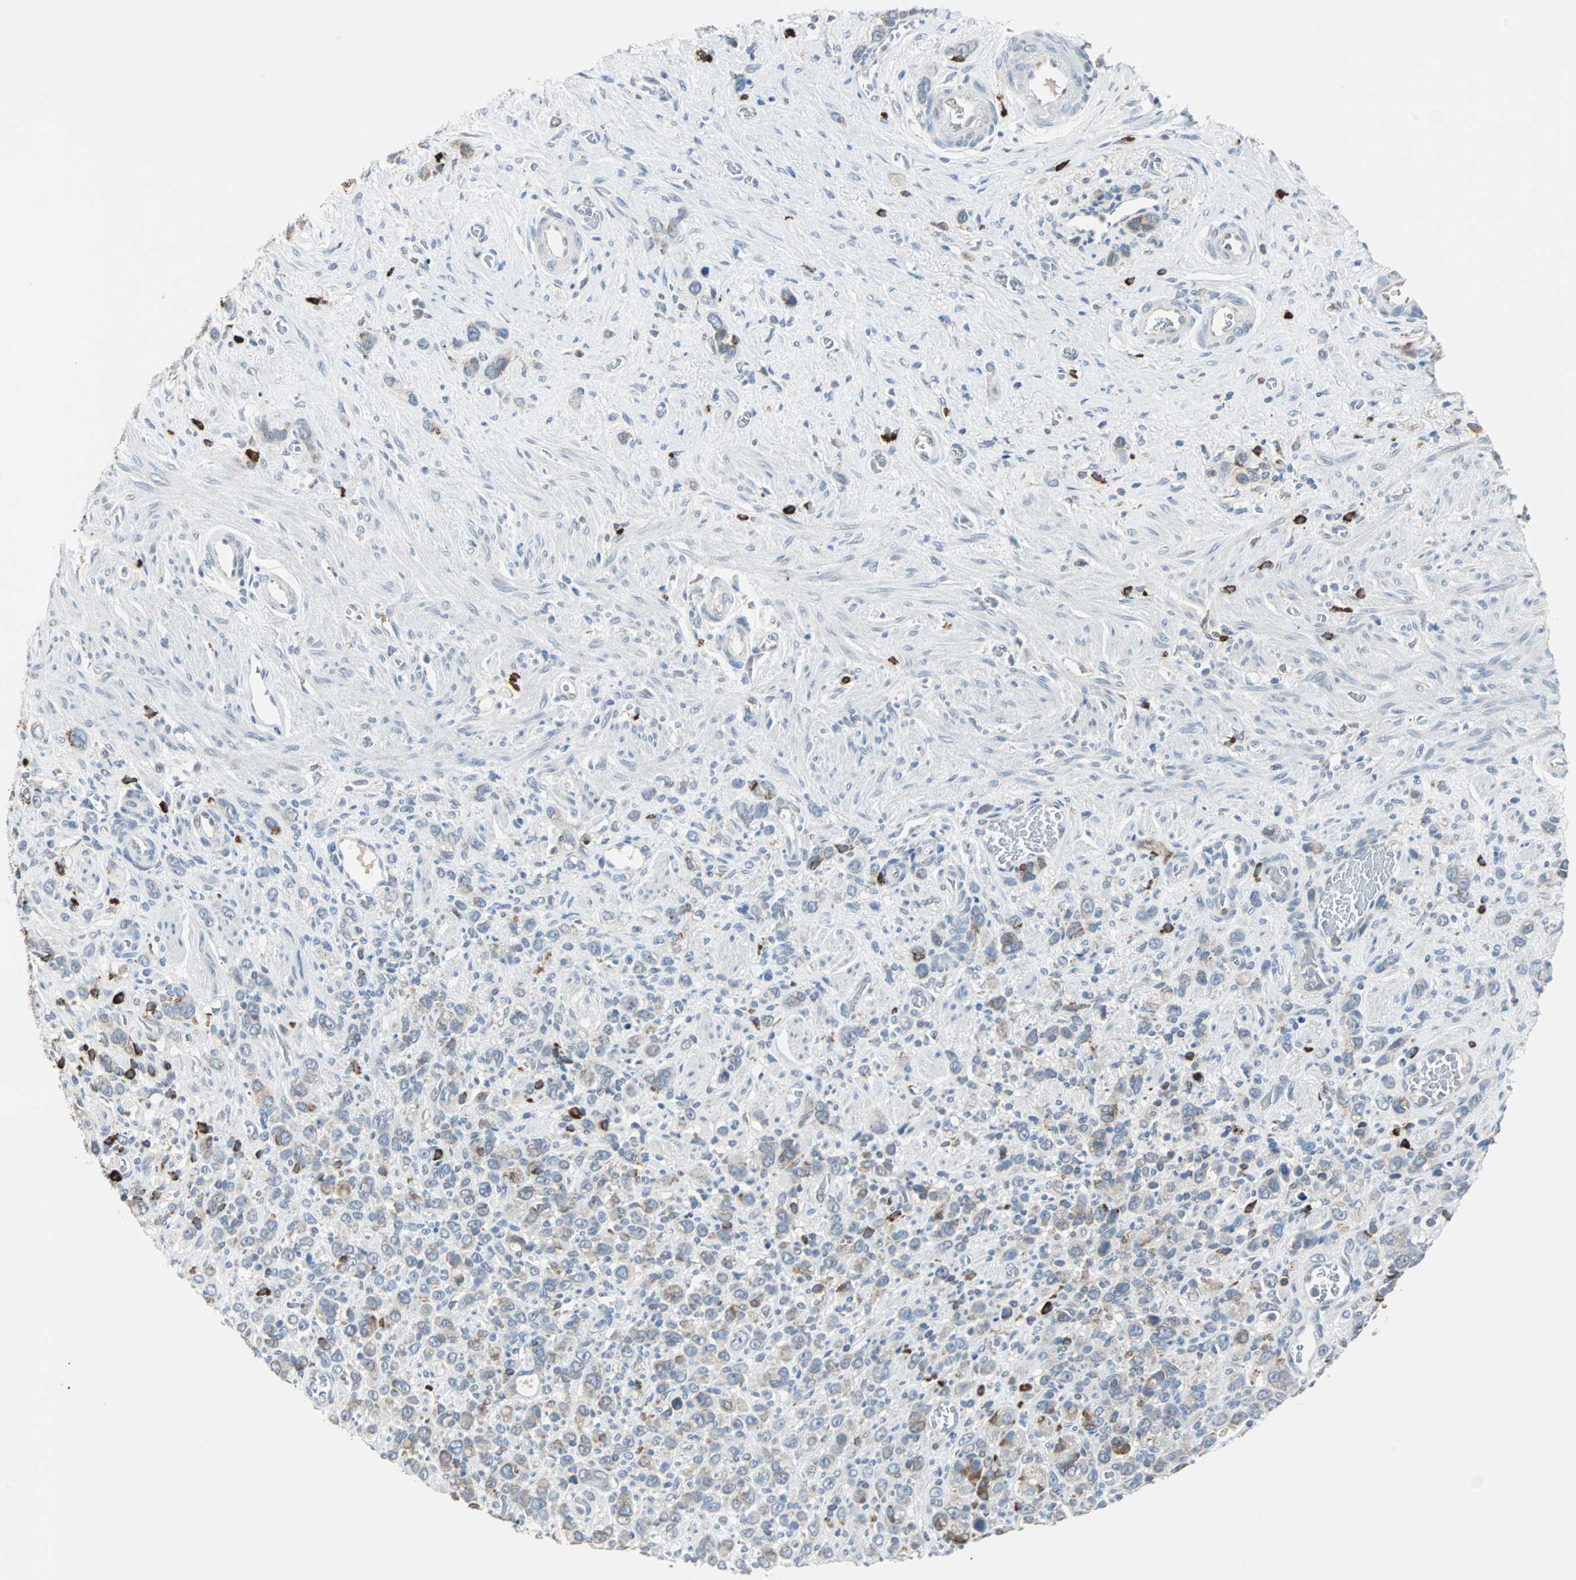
{"staining": {"intensity": "weak", "quantity": "<25%", "location": "cytoplasmic/membranous"}, "tissue": "stomach cancer", "cell_type": "Tumor cells", "image_type": "cancer", "snomed": [{"axis": "morphology", "description": "Normal tissue, NOS"}, {"axis": "morphology", "description": "Adenocarcinoma, NOS"}, {"axis": "morphology", "description": "Adenocarcinoma, High grade"}, {"axis": "topography", "description": "Stomach, upper"}, {"axis": "topography", "description": "Stomach"}], "caption": "Protein analysis of stomach cancer demonstrates no significant positivity in tumor cells.", "gene": "PDIA4", "patient": {"sex": "female", "age": 65}}